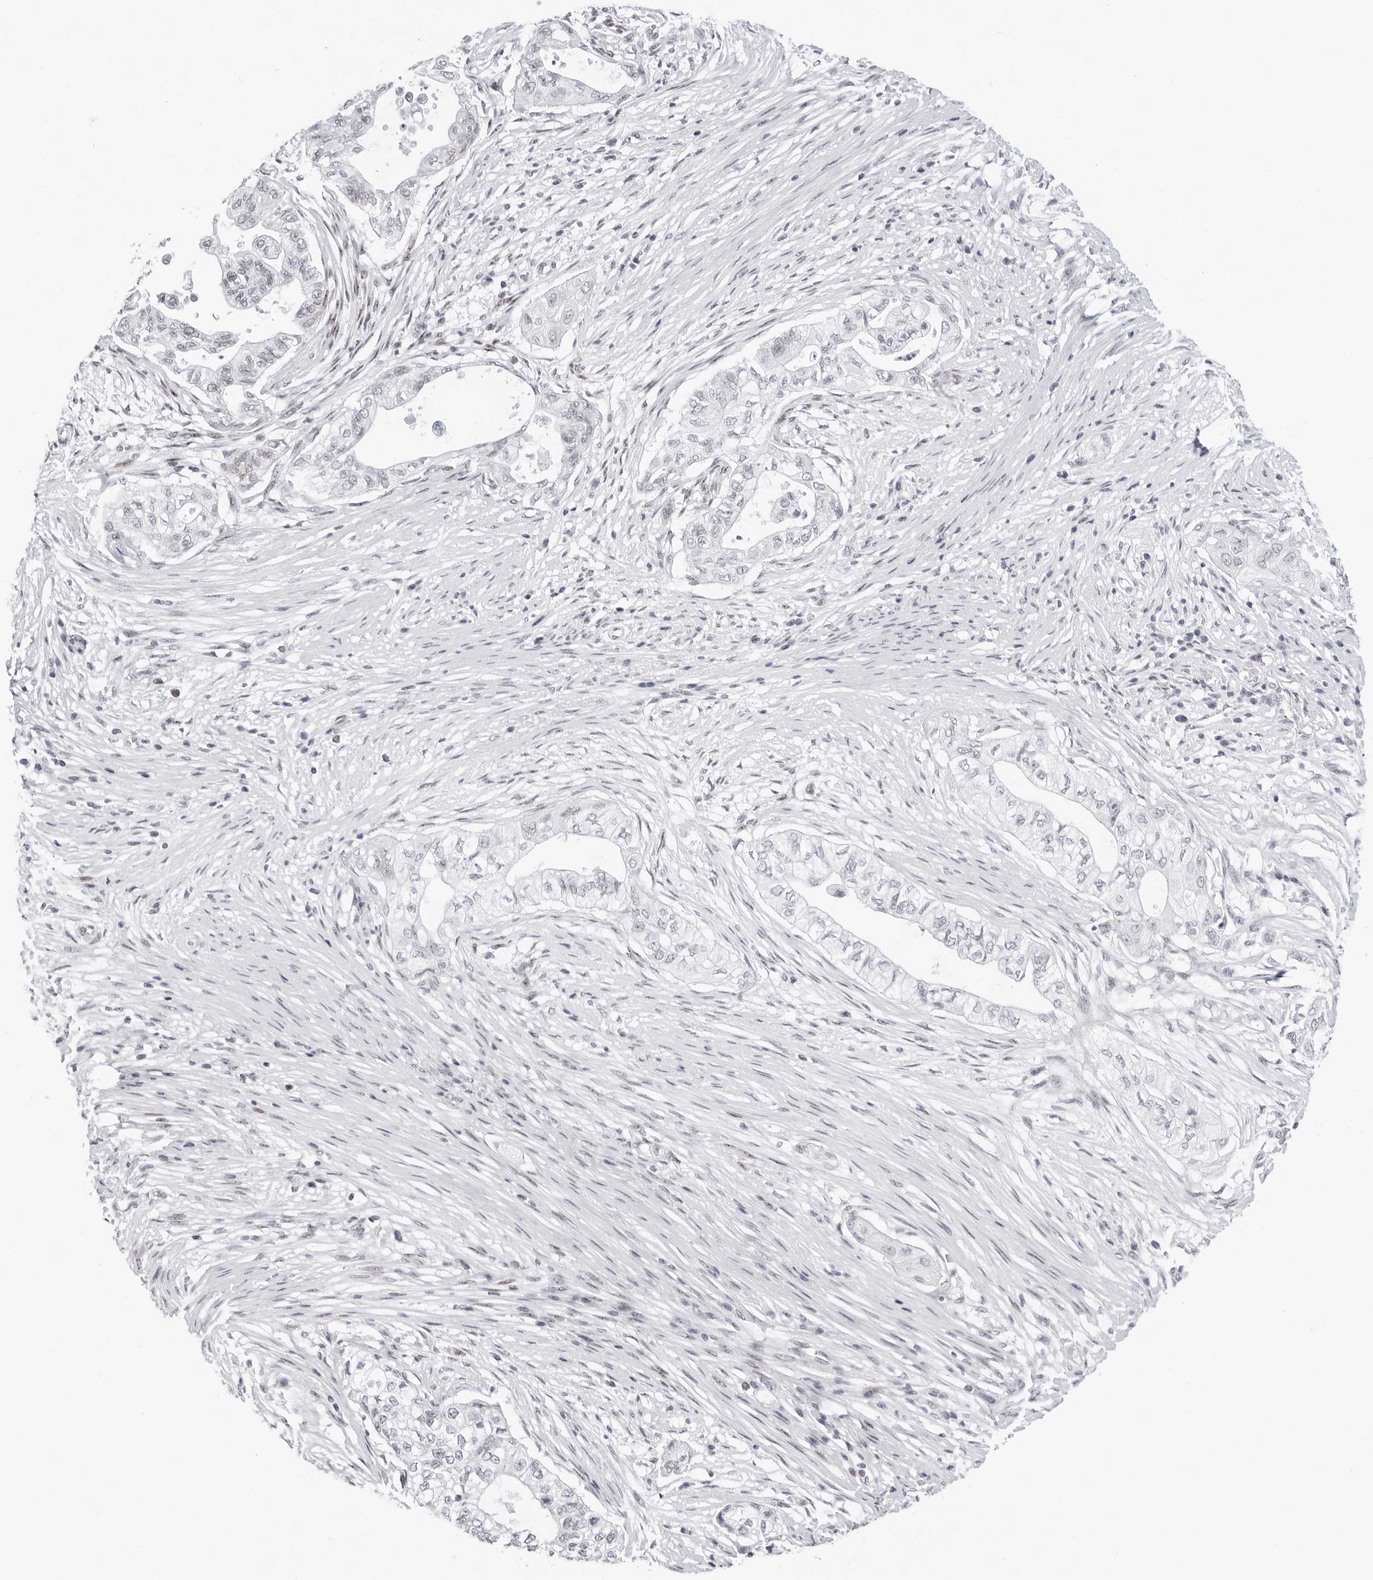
{"staining": {"intensity": "moderate", "quantity": "<25%", "location": "nuclear"}, "tissue": "pancreatic cancer", "cell_type": "Tumor cells", "image_type": "cancer", "snomed": [{"axis": "morphology", "description": "Adenocarcinoma, NOS"}, {"axis": "topography", "description": "Pancreas"}], "caption": "Tumor cells show low levels of moderate nuclear staining in about <25% of cells in human pancreatic cancer. The staining was performed using DAB, with brown indicating positive protein expression. Nuclei are stained blue with hematoxylin.", "gene": "VEZF1", "patient": {"sex": "male", "age": 72}}